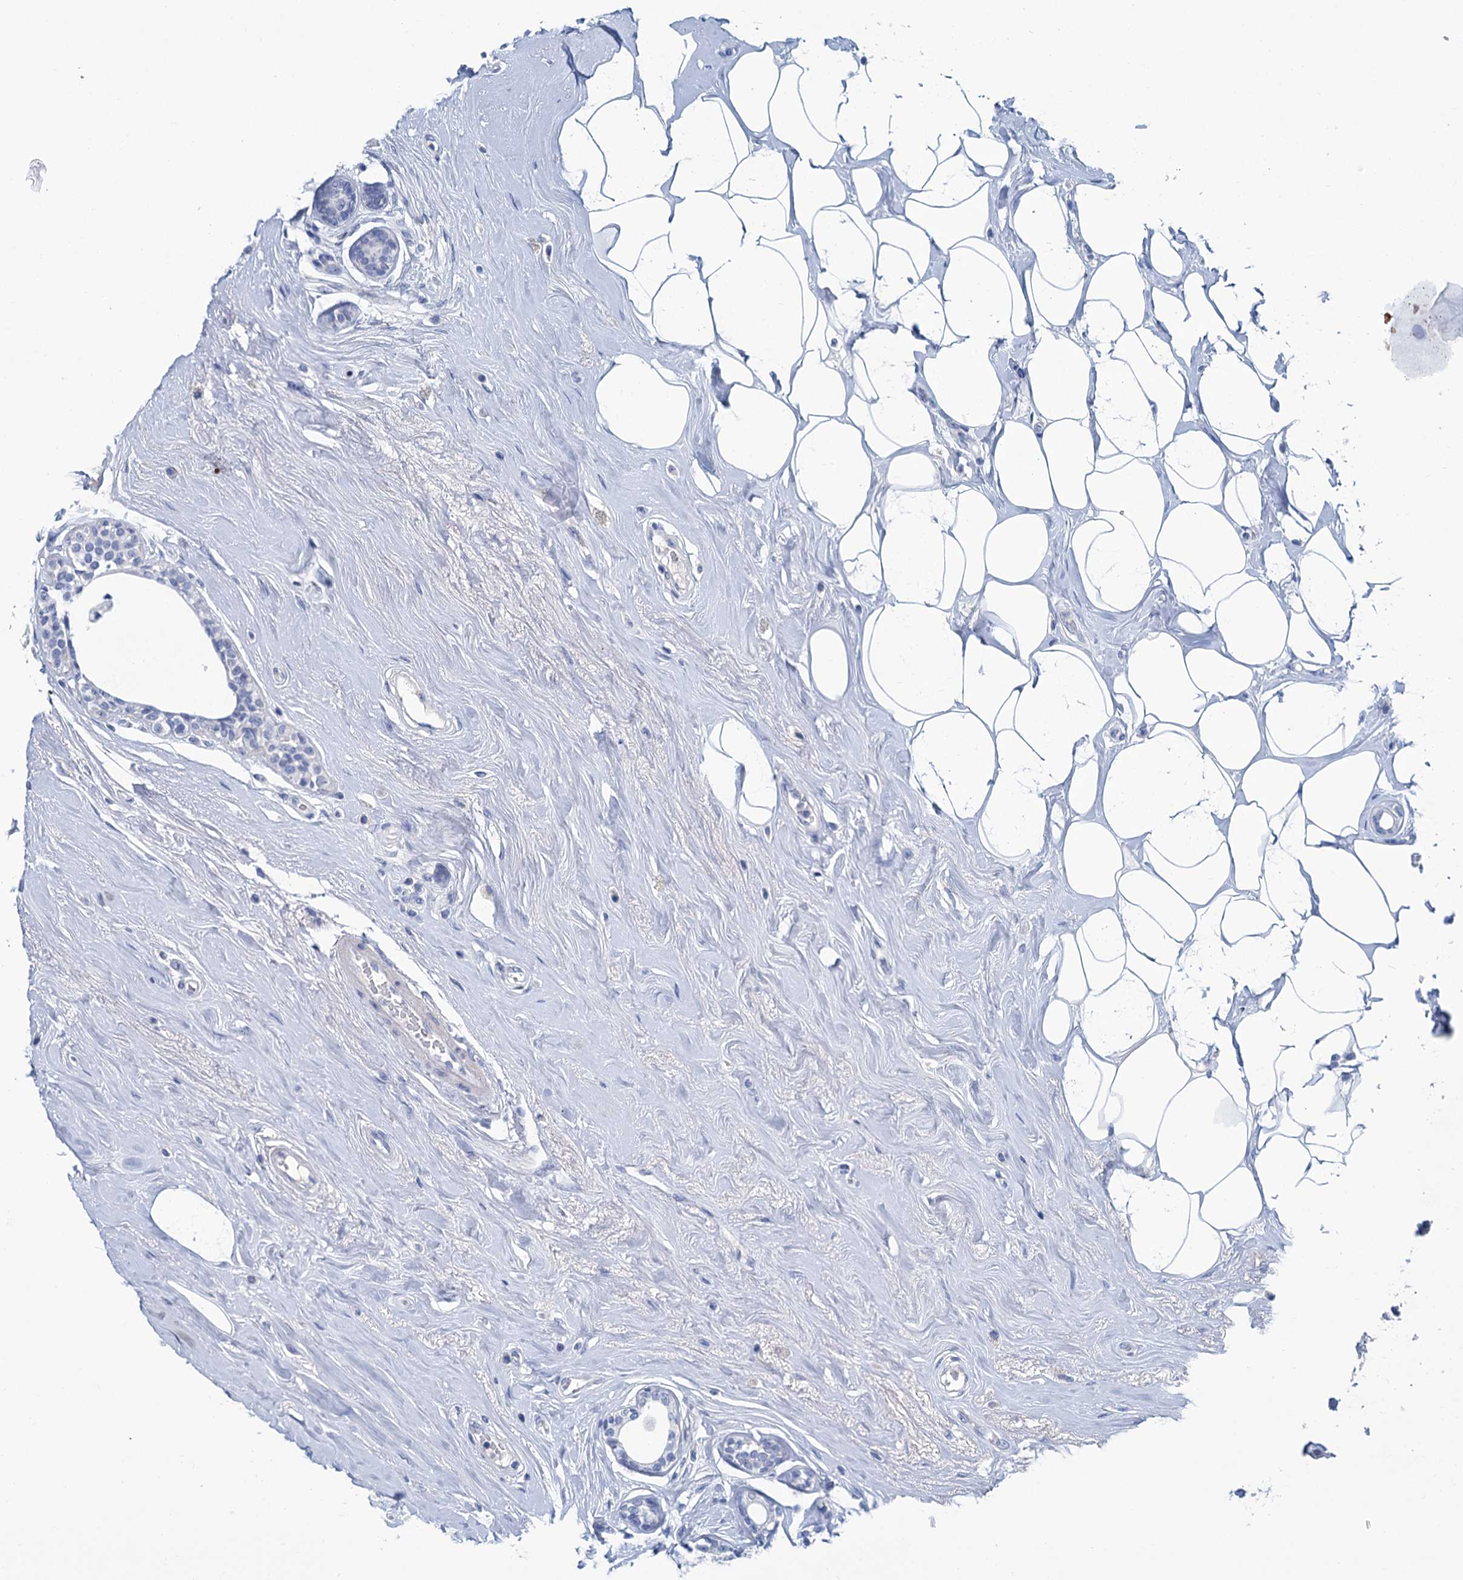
{"staining": {"intensity": "negative", "quantity": "none", "location": "none"}, "tissue": "breast cancer", "cell_type": "Tumor cells", "image_type": "cancer", "snomed": [{"axis": "morphology", "description": "Lobular carcinoma"}, {"axis": "topography", "description": "Breast"}], "caption": "This is an IHC micrograph of lobular carcinoma (breast). There is no positivity in tumor cells.", "gene": "MYOZ3", "patient": {"sex": "female", "age": 51}}